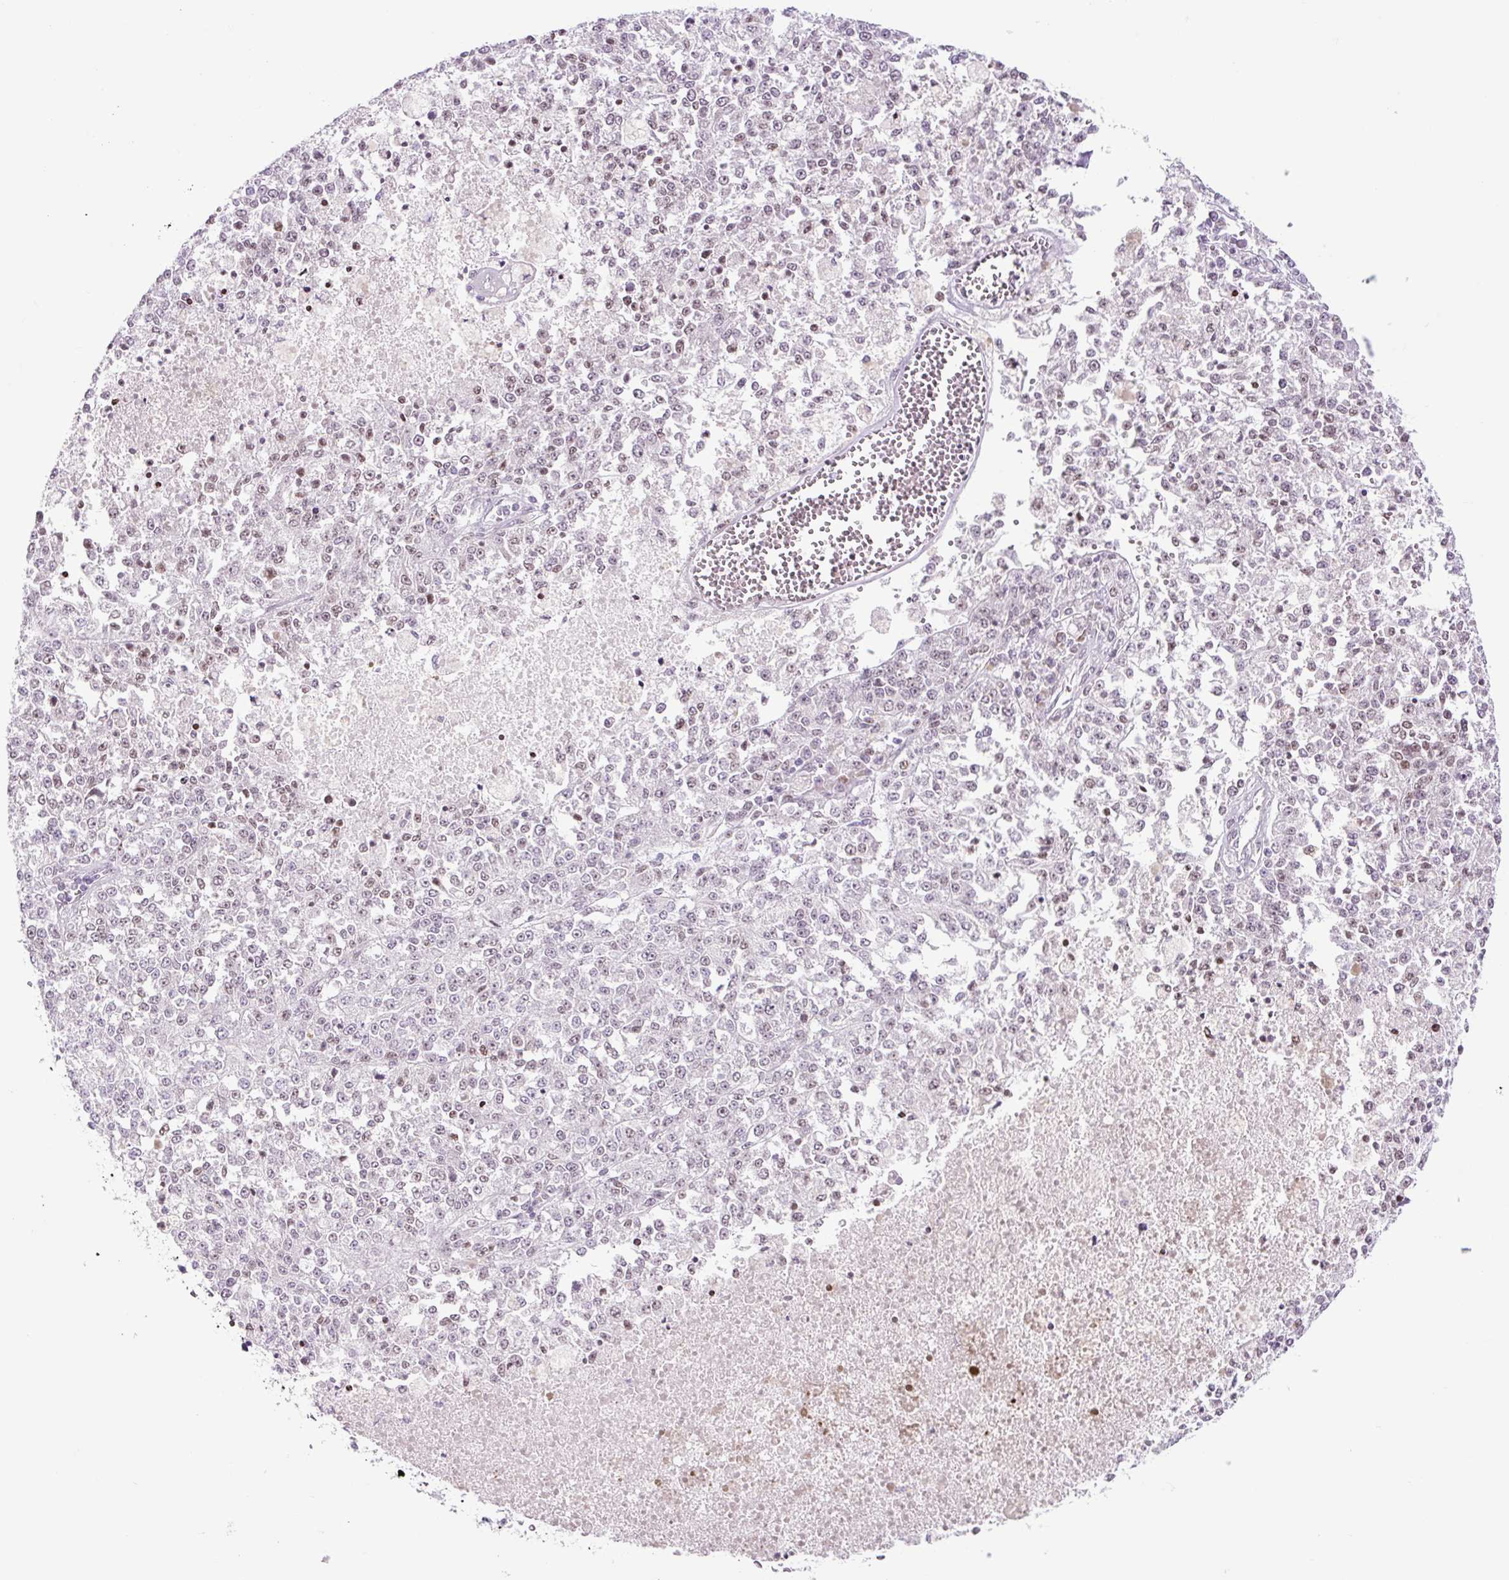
{"staining": {"intensity": "weak", "quantity": "<25%", "location": "nuclear"}, "tissue": "melanoma", "cell_type": "Tumor cells", "image_type": "cancer", "snomed": [{"axis": "morphology", "description": "Malignant melanoma, NOS"}, {"axis": "topography", "description": "Skin"}], "caption": "Tumor cells are negative for brown protein staining in melanoma.", "gene": "RRS1", "patient": {"sex": "female", "age": 64}}